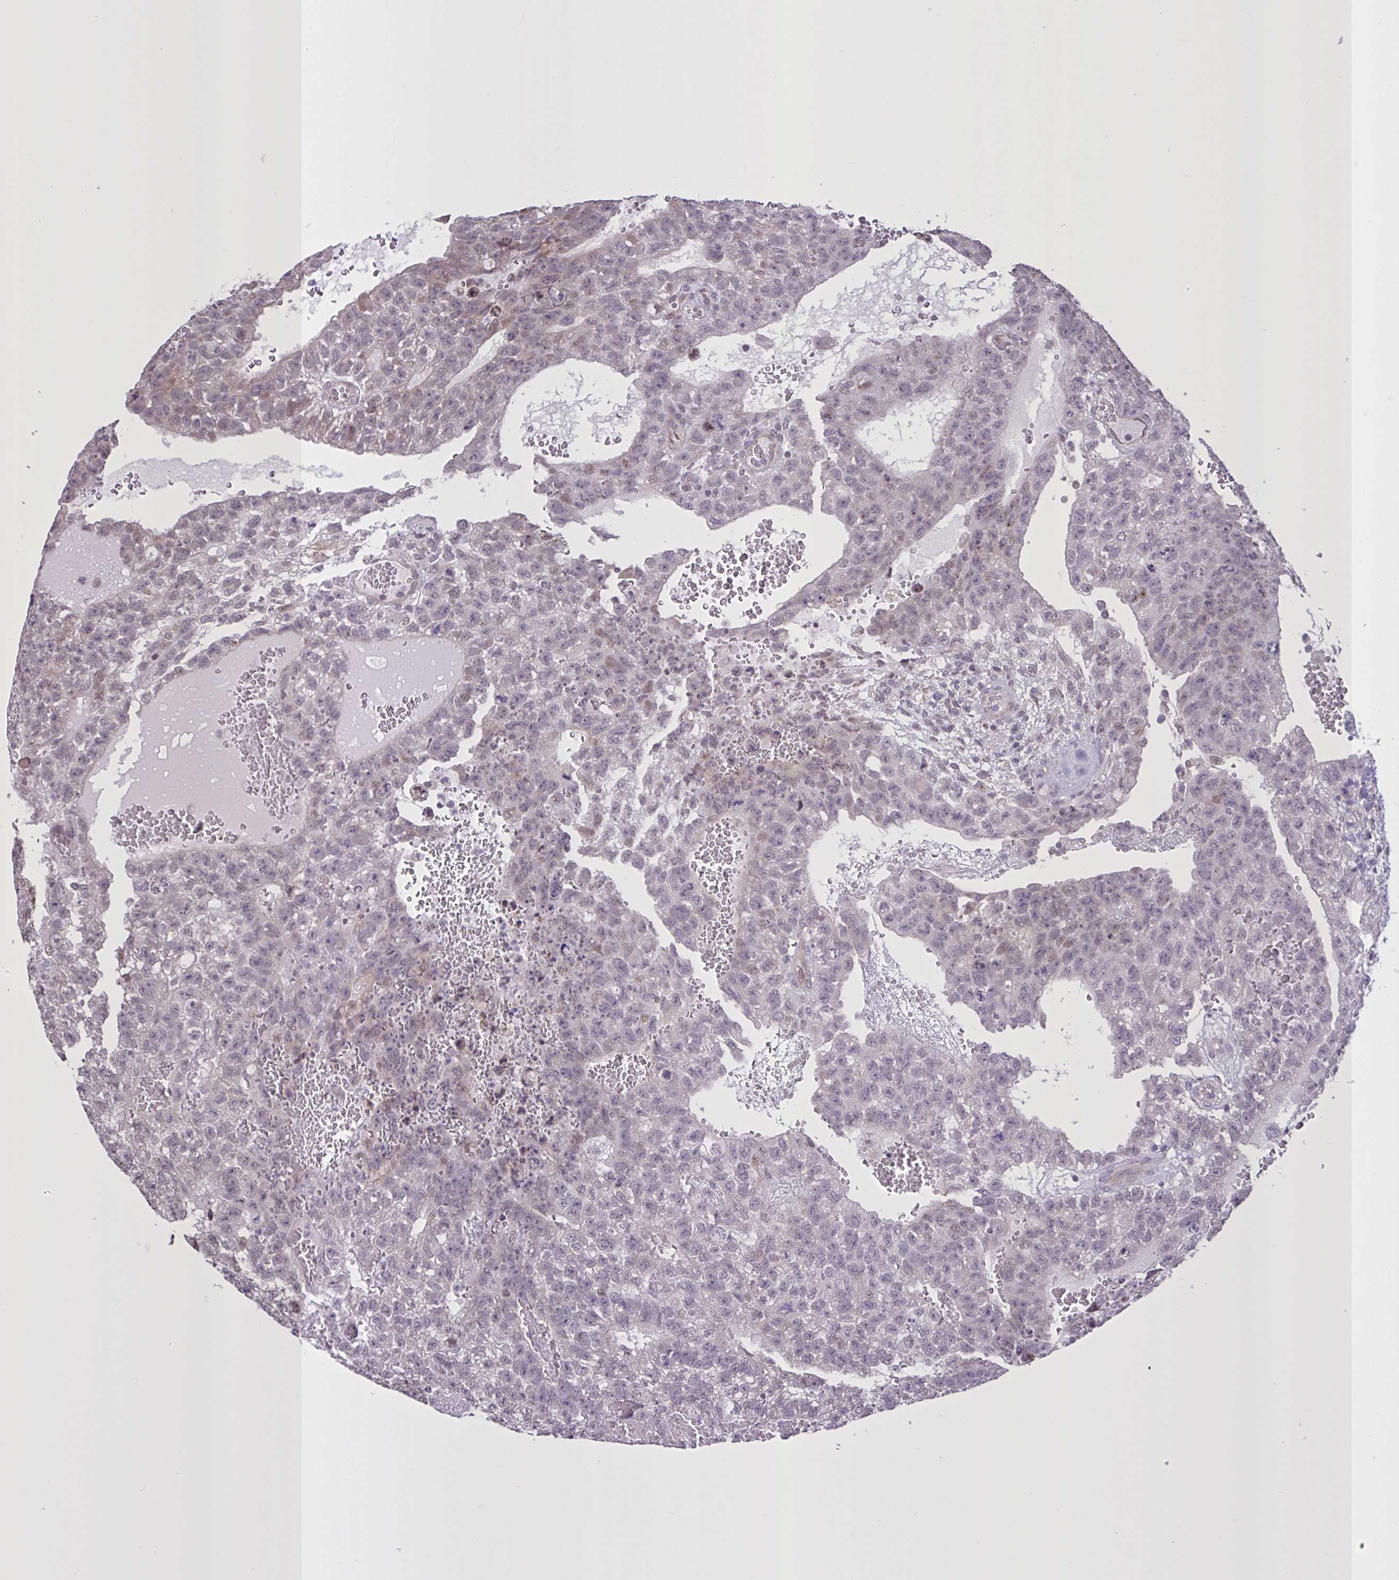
{"staining": {"intensity": "moderate", "quantity": "<25%", "location": "nuclear"}, "tissue": "testis cancer", "cell_type": "Tumor cells", "image_type": "cancer", "snomed": [{"axis": "morphology", "description": "Carcinoma, Embryonal, NOS"}, {"axis": "topography", "description": "Testis"}], "caption": "Testis embryonal carcinoma stained with a protein marker demonstrates moderate staining in tumor cells.", "gene": "MRGPRX2", "patient": {"sex": "male", "age": 26}}